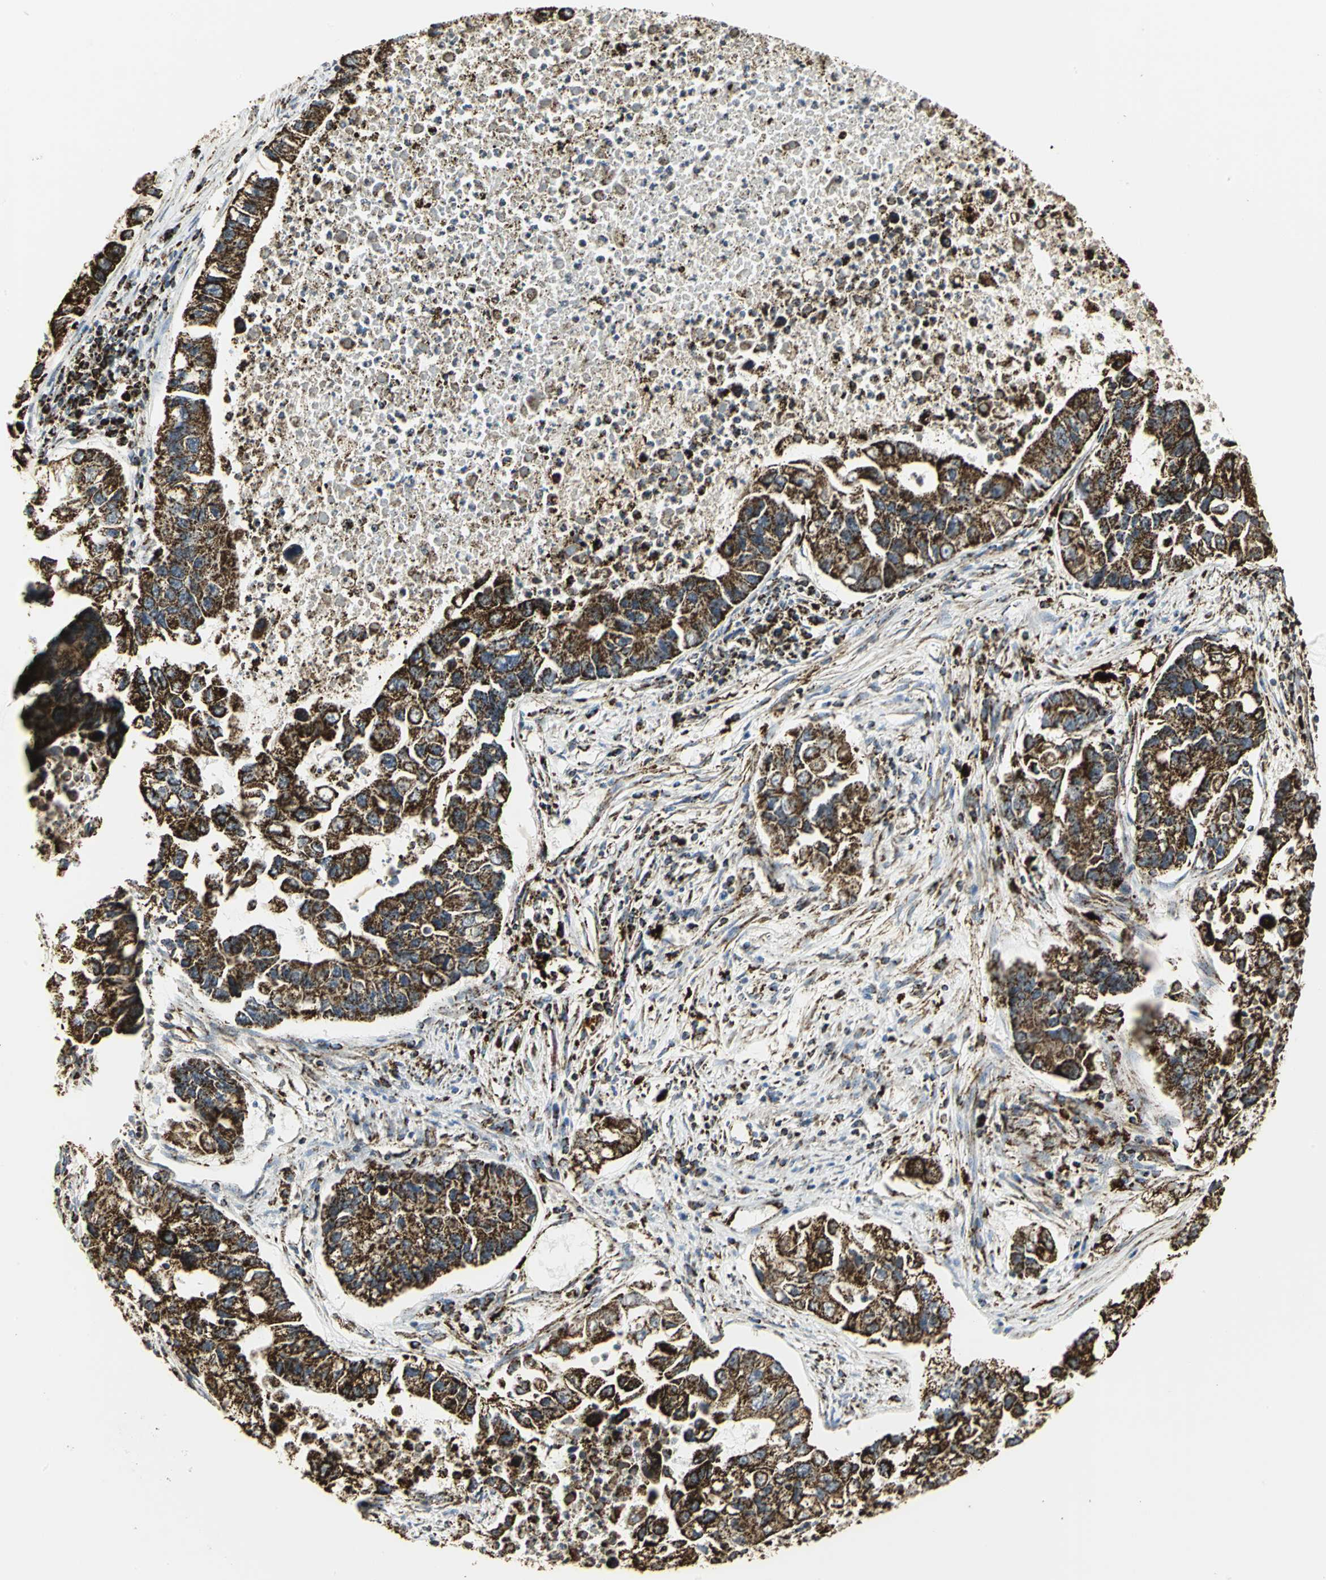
{"staining": {"intensity": "strong", "quantity": ">75%", "location": "cytoplasmic/membranous"}, "tissue": "lung cancer", "cell_type": "Tumor cells", "image_type": "cancer", "snomed": [{"axis": "morphology", "description": "Adenocarcinoma, NOS"}, {"axis": "topography", "description": "Lung"}], "caption": "Immunohistochemical staining of human lung cancer reveals high levels of strong cytoplasmic/membranous expression in about >75% of tumor cells.", "gene": "VDAC1", "patient": {"sex": "female", "age": 51}}